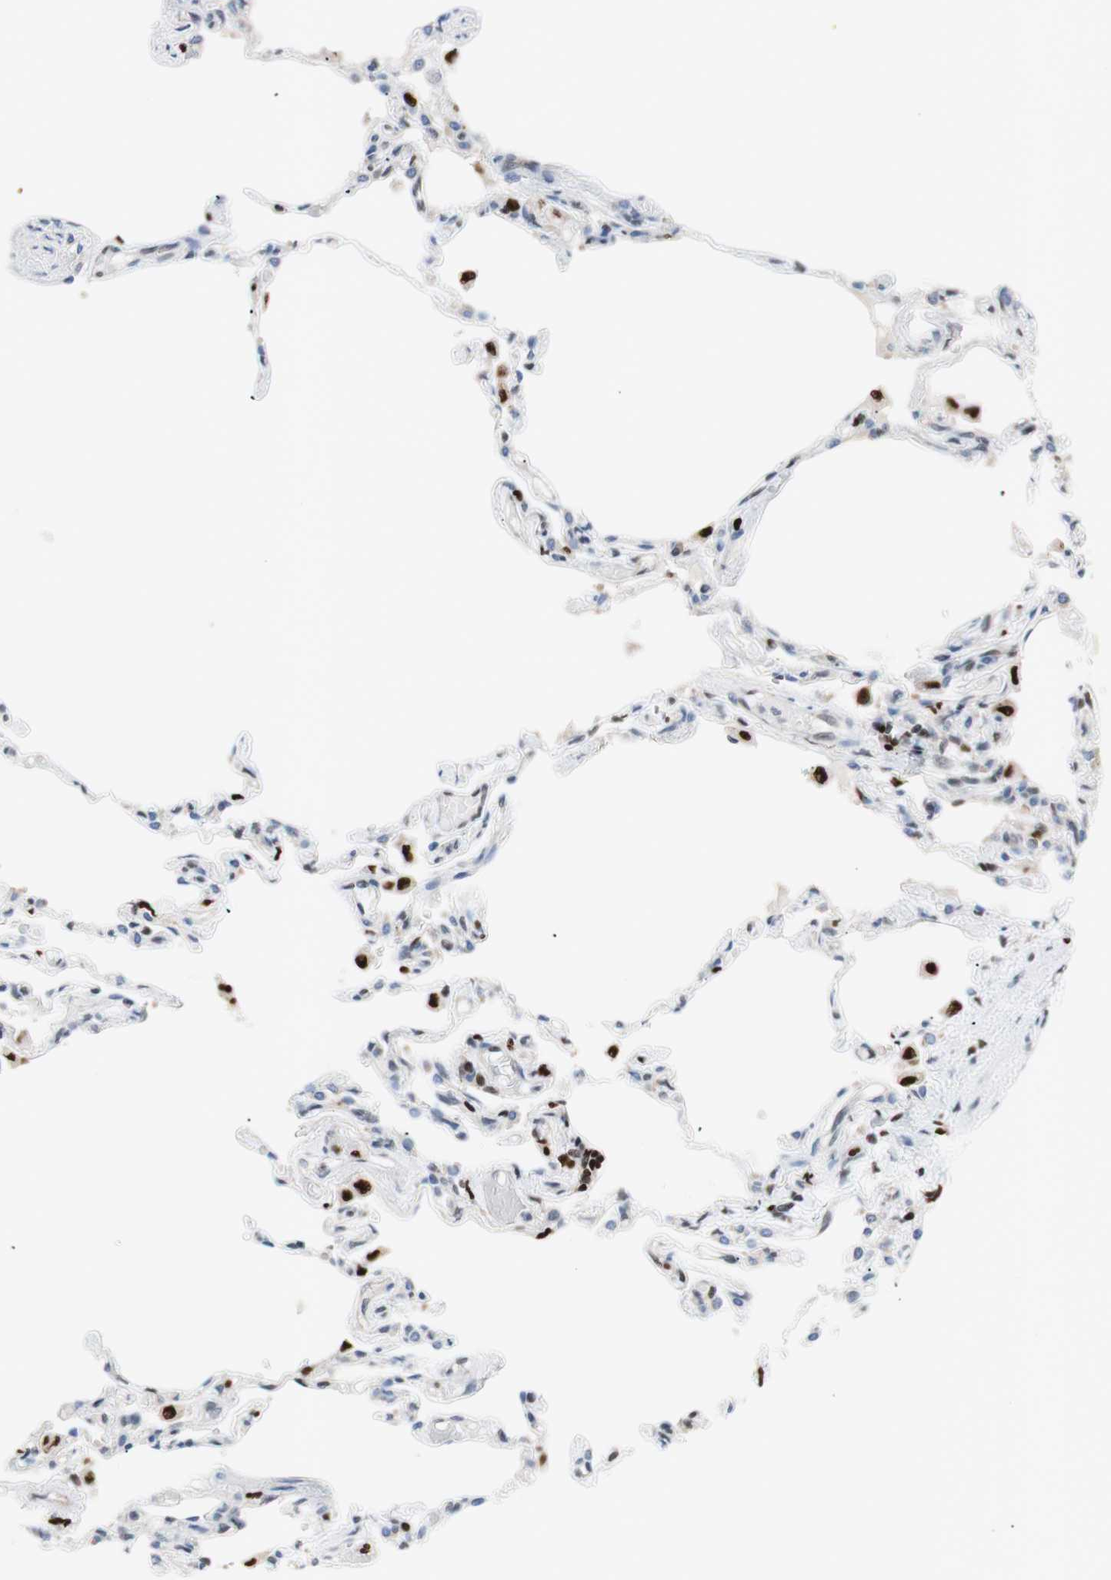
{"staining": {"intensity": "negative", "quantity": "none", "location": "none"}, "tissue": "lung", "cell_type": "Alveolar cells", "image_type": "normal", "snomed": [{"axis": "morphology", "description": "Normal tissue, NOS"}, {"axis": "topography", "description": "Lung"}], "caption": "IHC image of normal lung: human lung stained with DAB (3,3'-diaminobenzidine) reveals no significant protein staining in alveolar cells. (IHC, brightfield microscopy, high magnification).", "gene": "EED", "patient": {"sex": "male", "age": 21}}